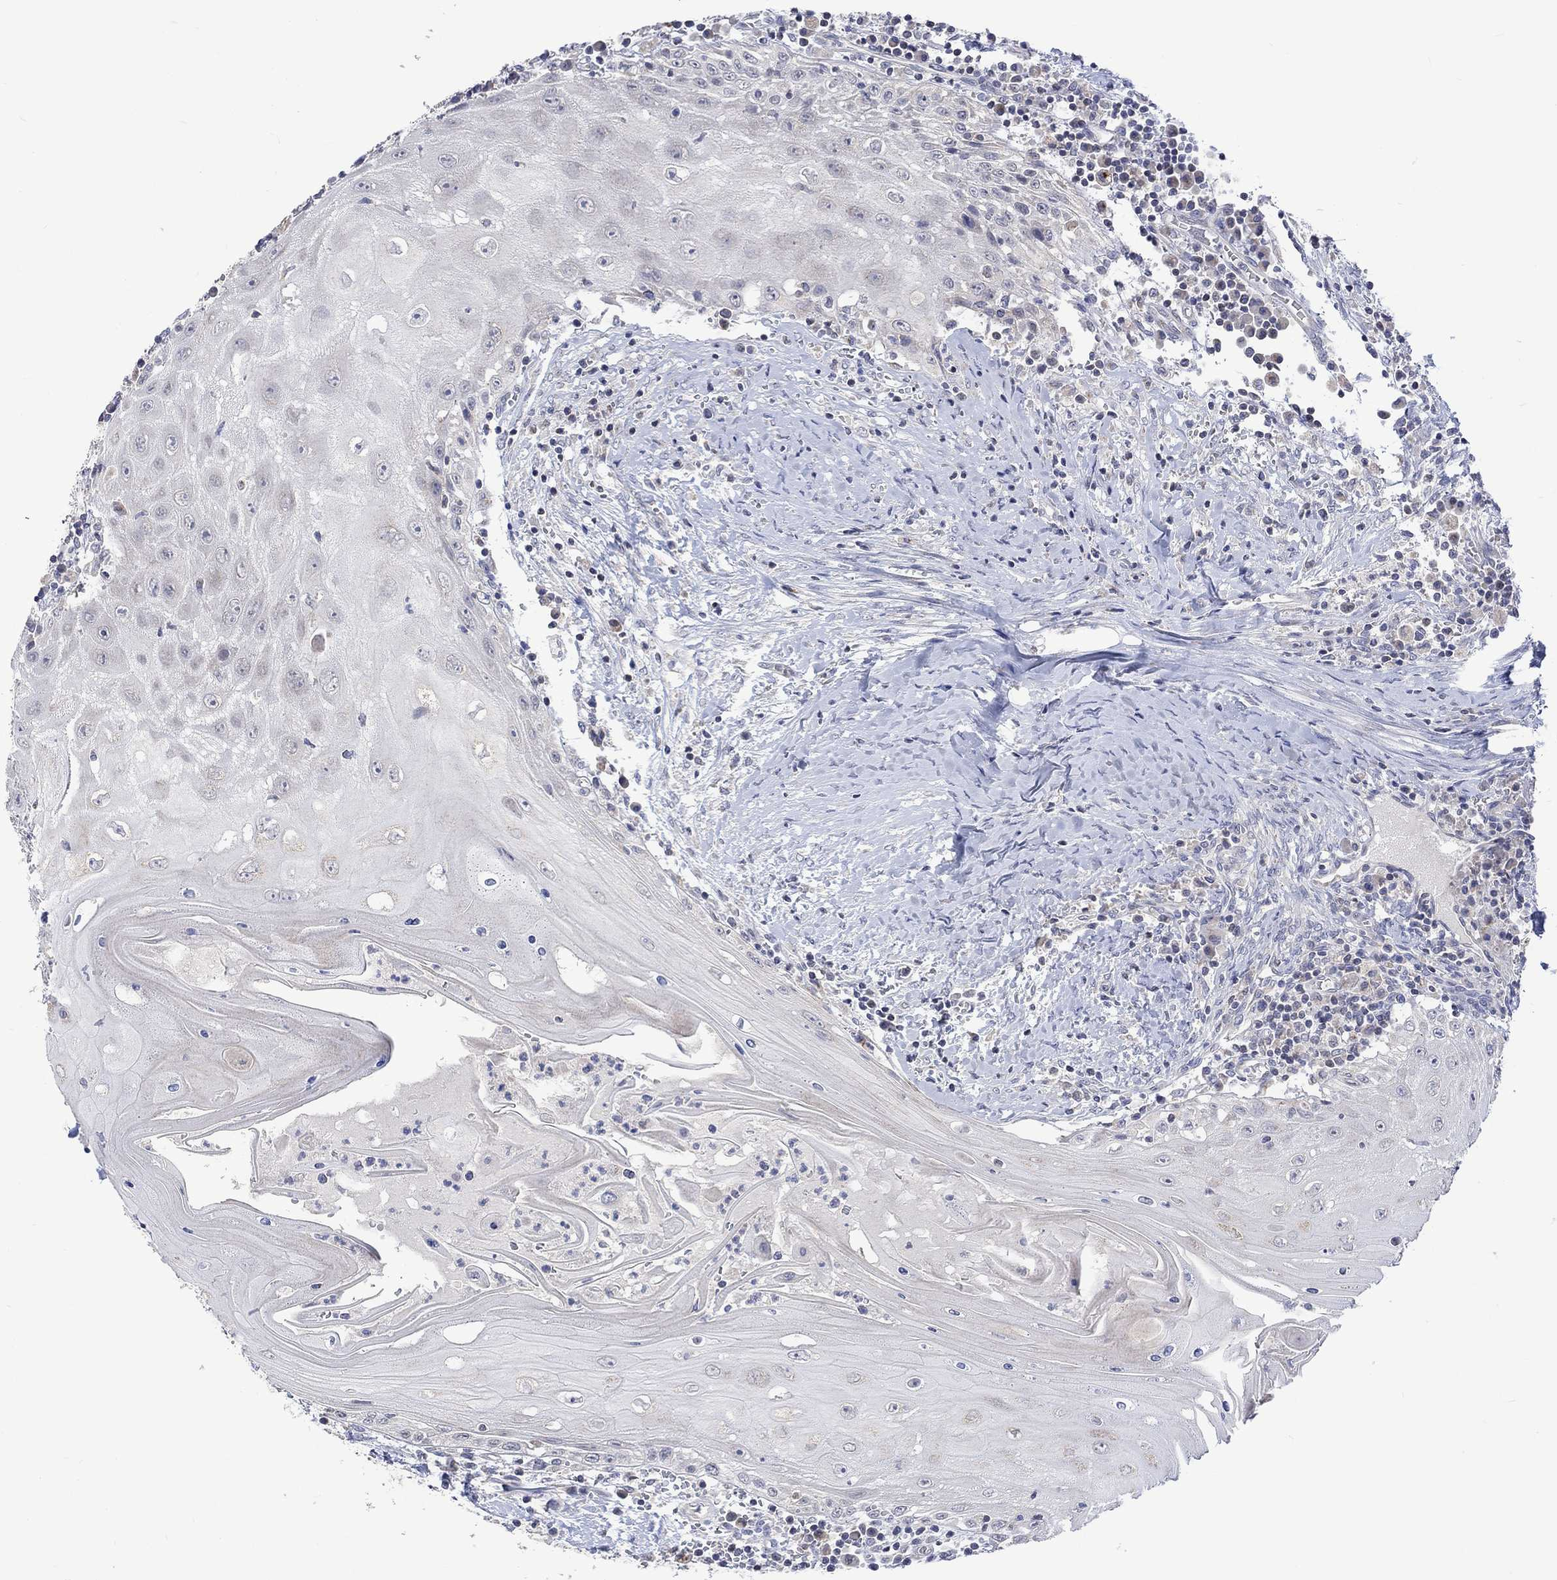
{"staining": {"intensity": "negative", "quantity": "none", "location": "none"}, "tissue": "head and neck cancer", "cell_type": "Tumor cells", "image_type": "cancer", "snomed": [{"axis": "morphology", "description": "Squamous cell carcinoma, NOS"}, {"axis": "topography", "description": "Oral tissue"}, {"axis": "topography", "description": "Head-Neck"}], "caption": "Tumor cells are negative for protein expression in human head and neck squamous cell carcinoma. Nuclei are stained in blue.", "gene": "SLC48A1", "patient": {"sex": "male", "age": 58}}